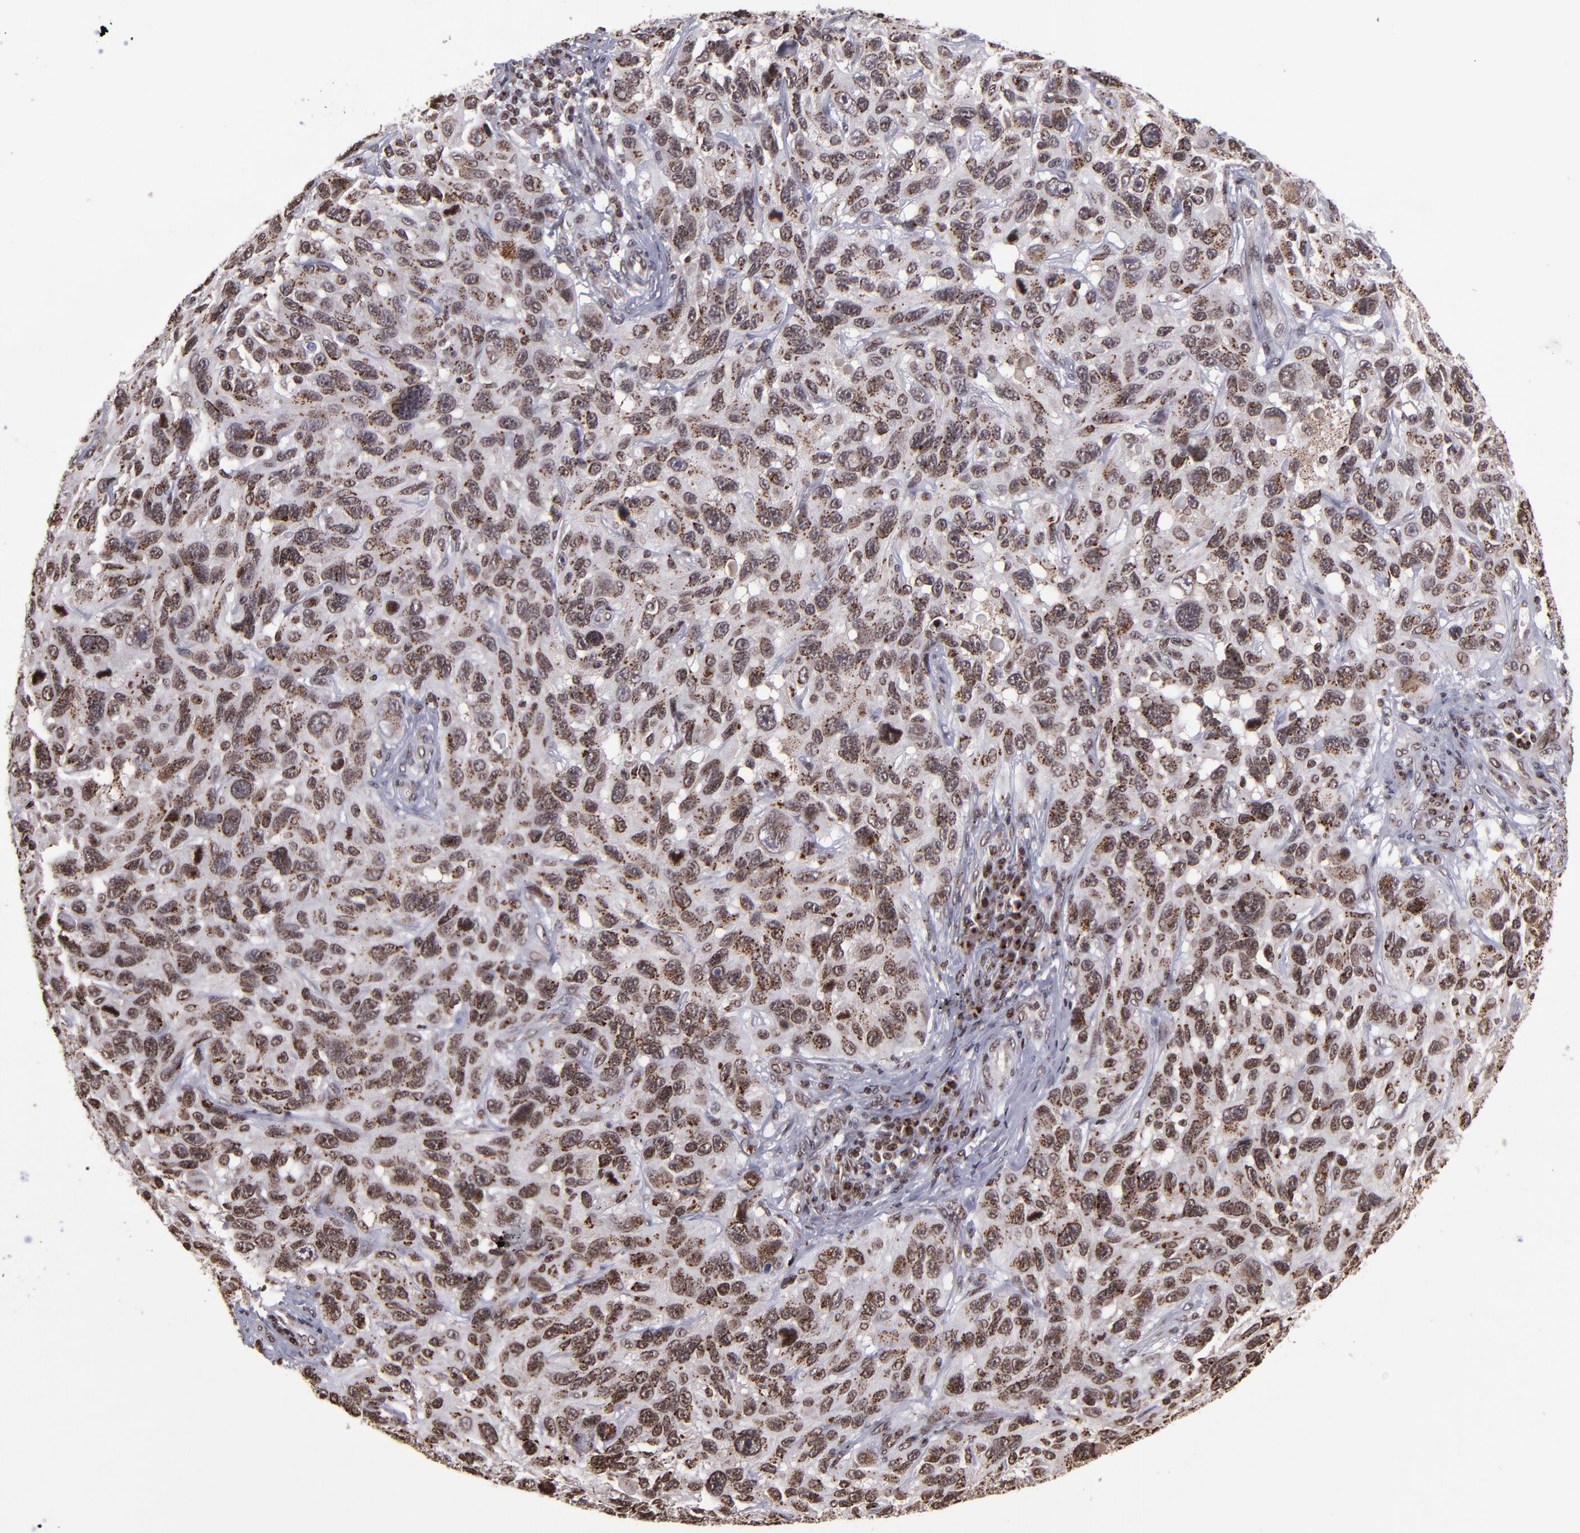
{"staining": {"intensity": "strong", "quantity": ">75%", "location": "cytoplasmic/membranous,nuclear"}, "tissue": "melanoma", "cell_type": "Tumor cells", "image_type": "cancer", "snomed": [{"axis": "morphology", "description": "Malignant melanoma, NOS"}, {"axis": "topography", "description": "Skin"}], "caption": "The histopathology image reveals staining of malignant melanoma, revealing strong cytoplasmic/membranous and nuclear protein staining (brown color) within tumor cells. The protein is shown in brown color, while the nuclei are stained blue.", "gene": "CSDC2", "patient": {"sex": "male", "age": 53}}